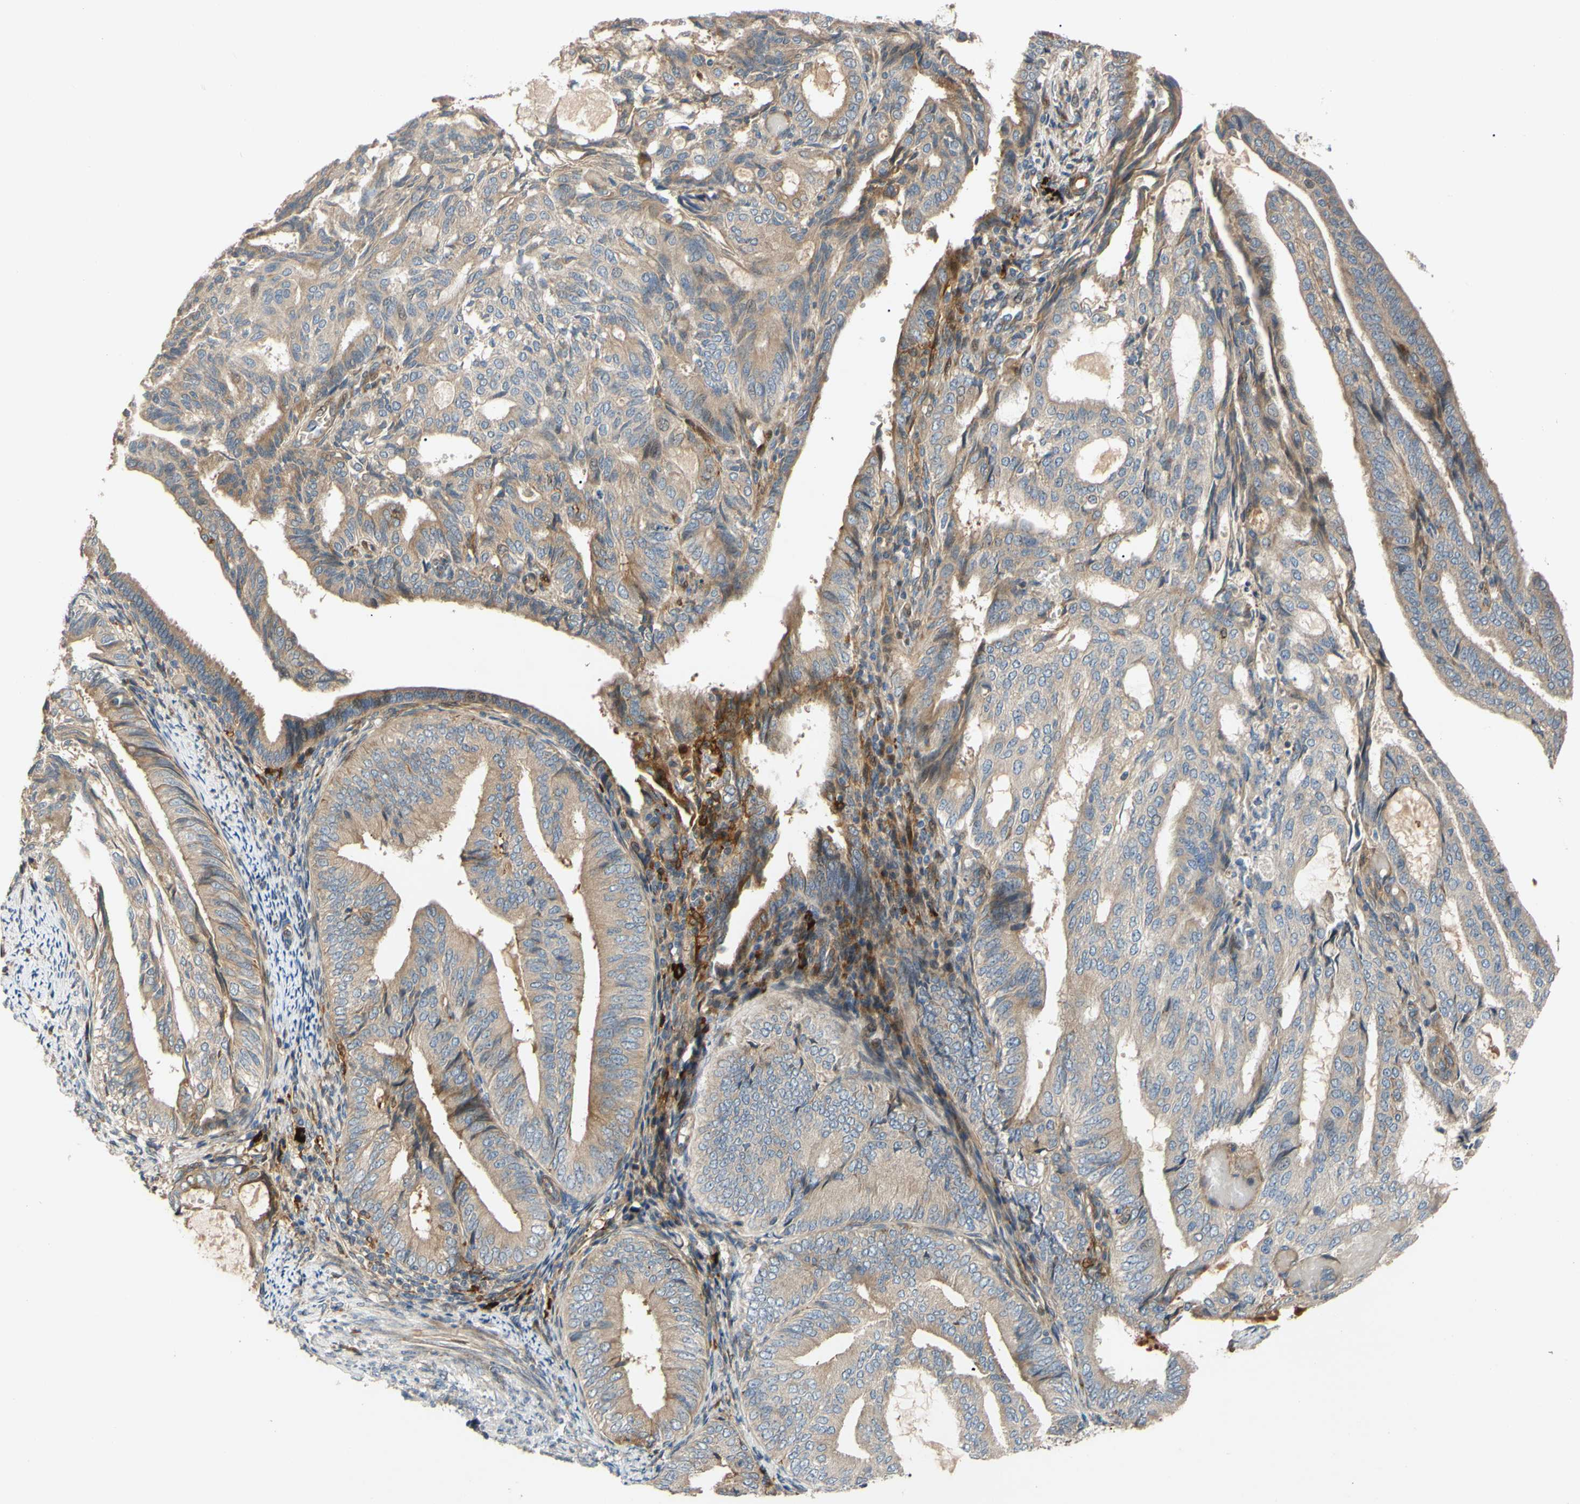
{"staining": {"intensity": "weak", "quantity": ">75%", "location": "cytoplasmic/membranous"}, "tissue": "endometrial cancer", "cell_type": "Tumor cells", "image_type": "cancer", "snomed": [{"axis": "morphology", "description": "Adenocarcinoma, NOS"}, {"axis": "topography", "description": "Endometrium"}], "caption": "Immunohistochemical staining of human endometrial adenocarcinoma displays low levels of weak cytoplasmic/membranous positivity in about >75% of tumor cells.", "gene": "SPTLC1", "patient": {"sex": "female", "age": 58}}